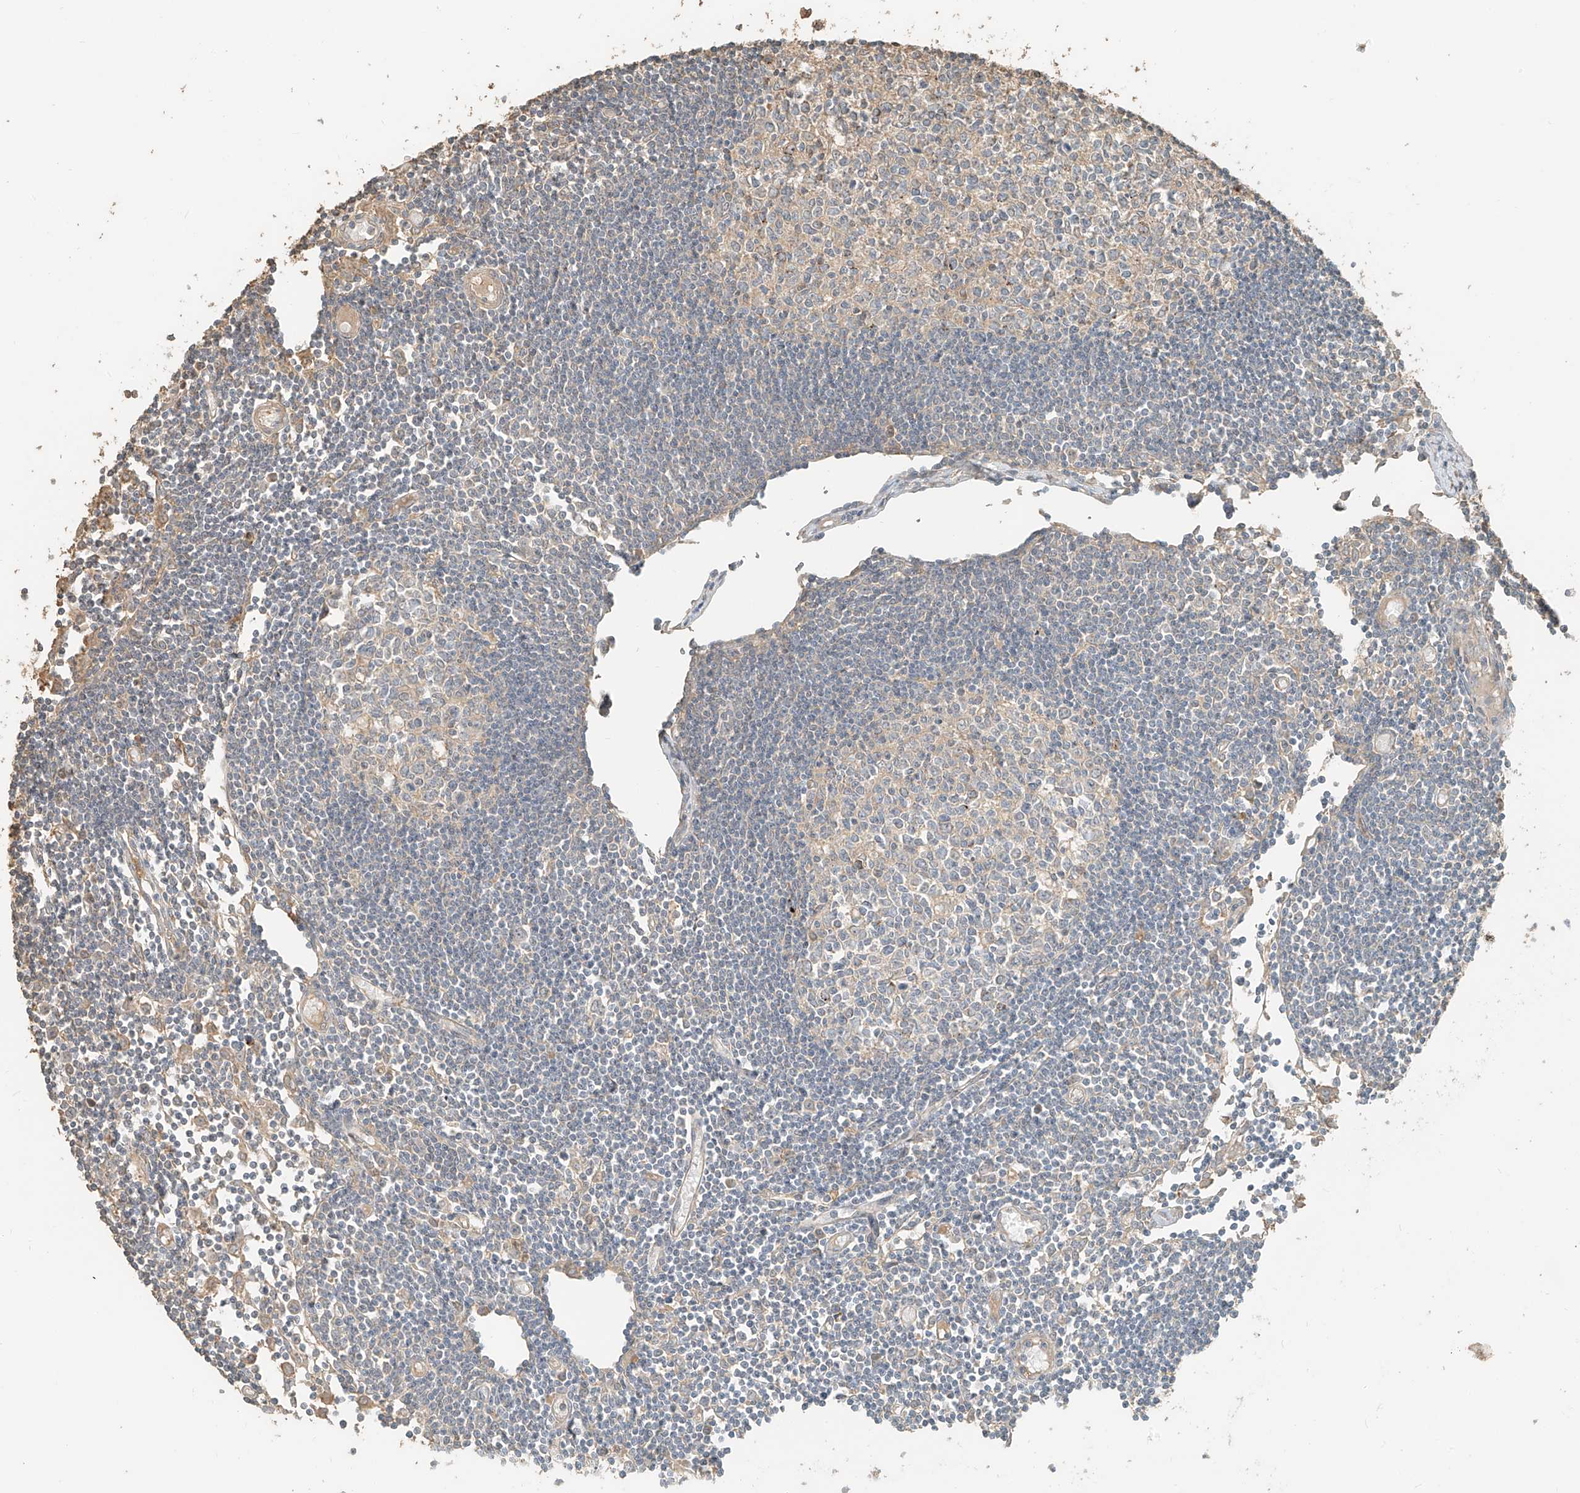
{"staining": {"intensity": "negative", "quantity": "none", "location": "none"}, "tissue": "lymph node", "cell_type": "Germinal center cells", "image_type": "normal", "snomed": [{"axis": "morphology", "description": "Normal tissue, NOS"}, {"axis": "topography", "description": "Lymph node"}], "caption": "Immunohistochemistry (IHC) photomicrograph of unremarkable lymph node: lymph node stained with DAB (3,3'-diaminobenzidine) reveals no significant protein positivity in germinal center cells.", "gene": "RFTN2", "patient": {"sex": "female", "age": 11}}